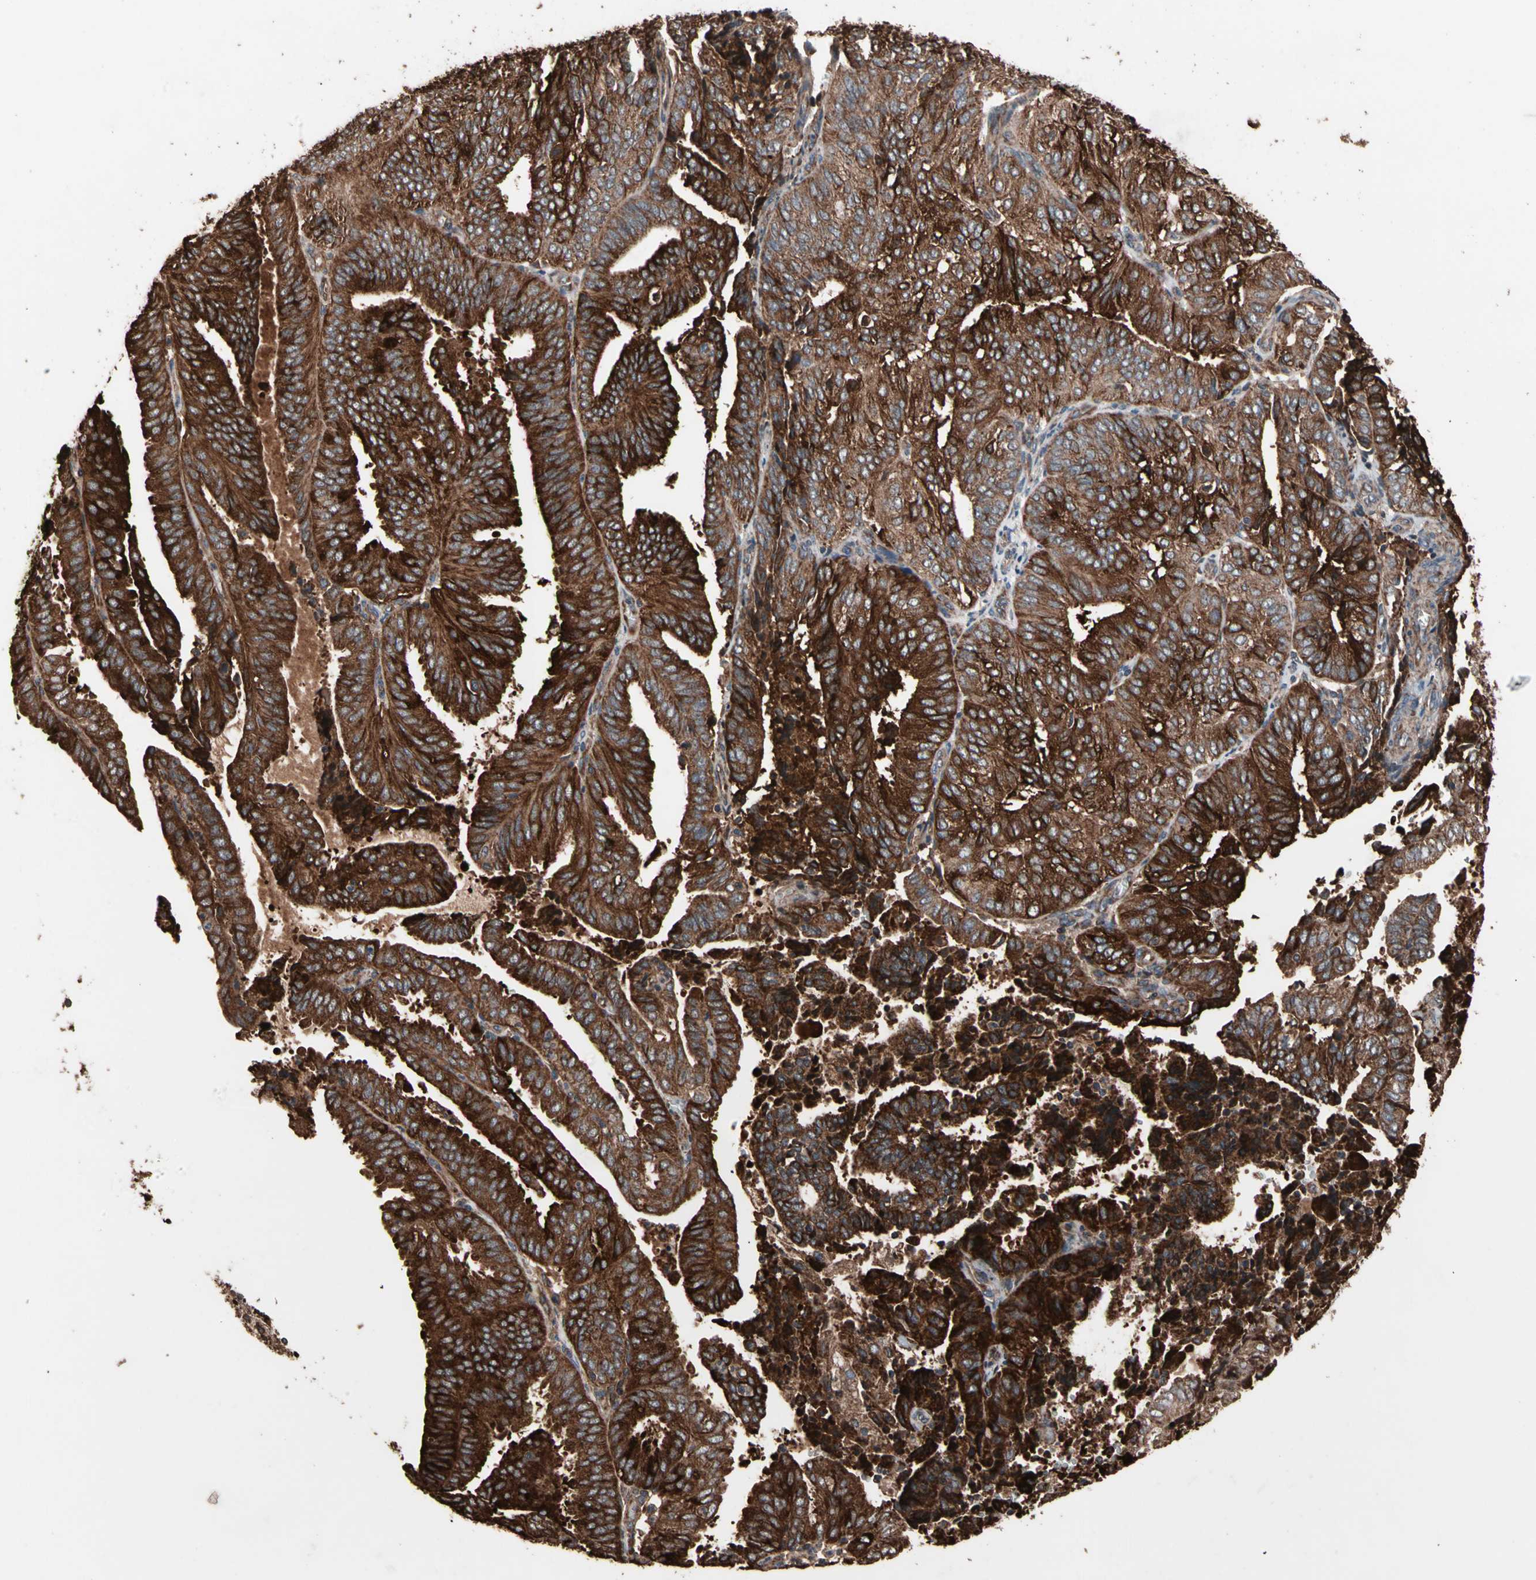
{"staining": {"intensity": "strong", "quantity": ">75%", "location": "cytoplasmic/membranous"}, "tissue": "endometrial cancer", "cell_type": "Tumor cells", "image_type": "cancer", "snomed": [{"axis": "morphology", "description": "Adenocarcinoma, NOS"}, {"axis": "topography", "description": "Uterus"}], "caption": "Endometrial cancer stained with a protein marker displays strong staining in tumor cells.", "gene": "MRPL2", "patient": {"sex": "female", "age": 60}}